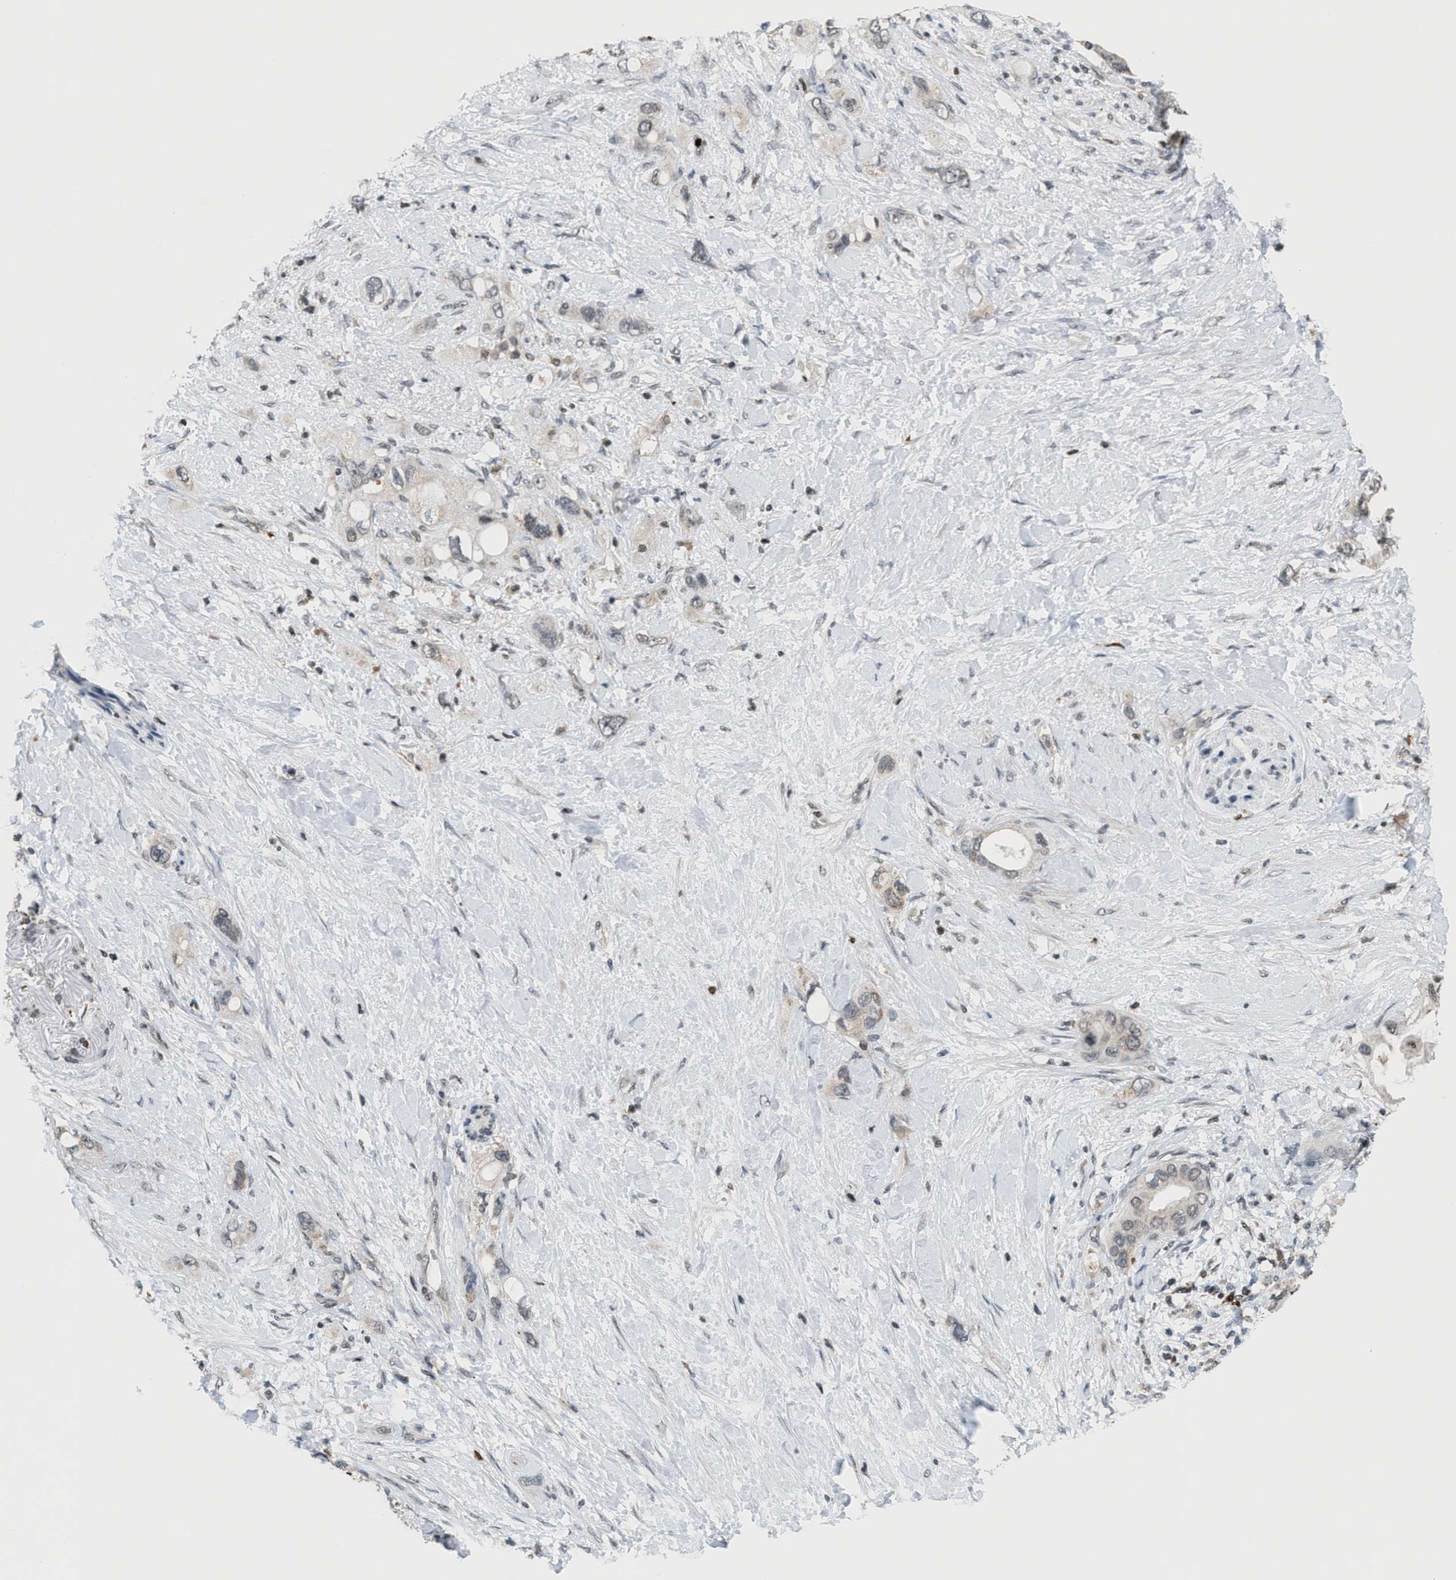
{"staining": {"intensity": "weak", "quantity": "<25%", "location": "cytoplasmic/membranous"}, "tissue": "pancreatic cancer", "cell_type": "Tumor cells", "image_type": "cancer", "snomed": [{"axis": "morphology", "description": "Adenocarcinoma, NOS"}, {"axis": "topography", "description": "Pancreas"}], "caption": "Micrograph shows no protein staining in tumor cells of adenocarcinoma (pancreatic) tissue.", "gene": "PRUNE2", "patient": {"sex": "female", "age": 56}}